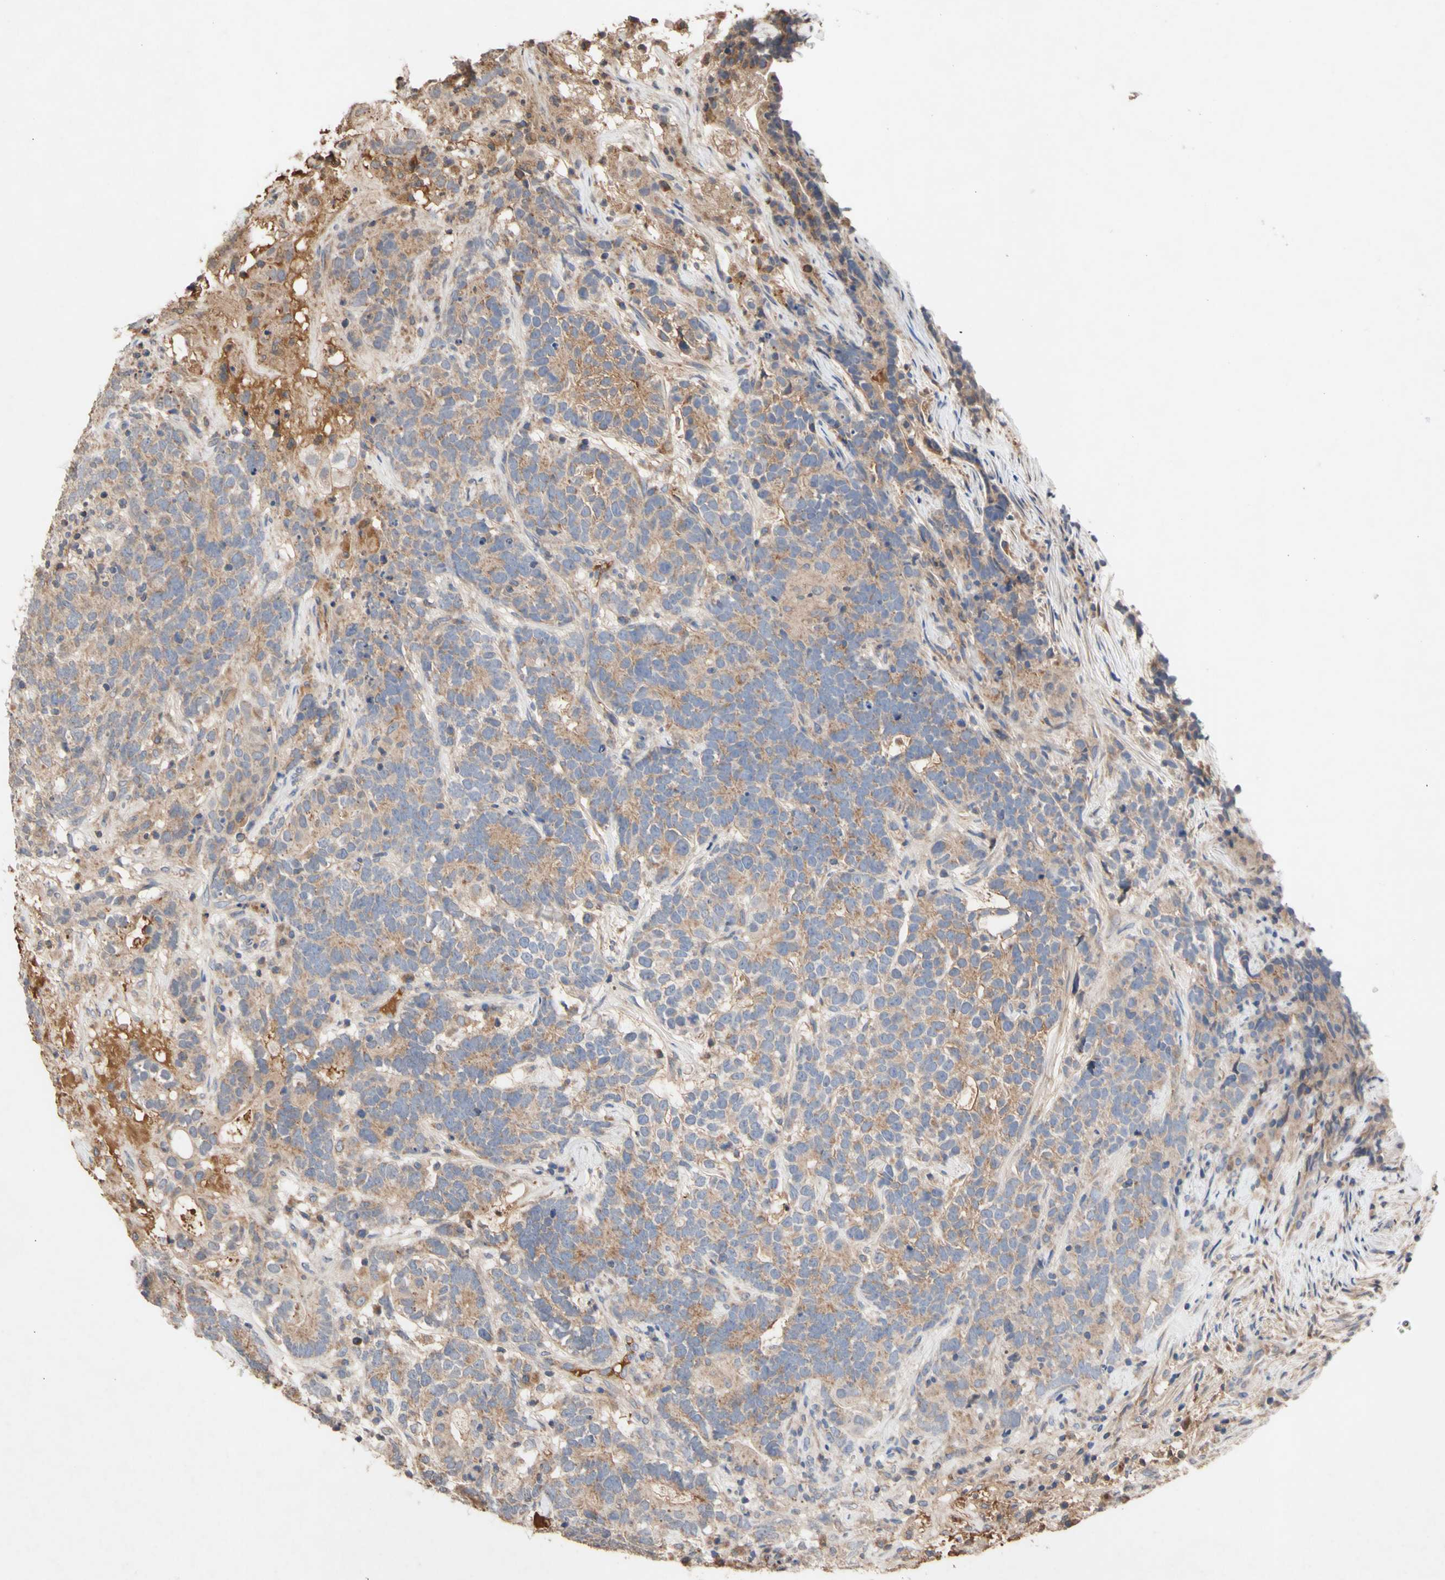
{"staining": {"intensity": "moderate", "quantity": ">75%", "location": "cytoplasmic/membranous"}, "tissue": "testis cancer", "cell_type": "Tumor cells", "image_type": "cancer", "snomed": [{"axis": "morphology", "description": "Carcinoma, Embryonal, NOS"}, {"axis": "topography", "description": "Testis"}], "caption": "Brown immunohistochemical staining in testis cancer demonstrates moderate cytoplasmic/membranous expression in about >75% of tumor cells.", "gene": "NECTIN3", "patient": {"sex": "male", "age": 26}}